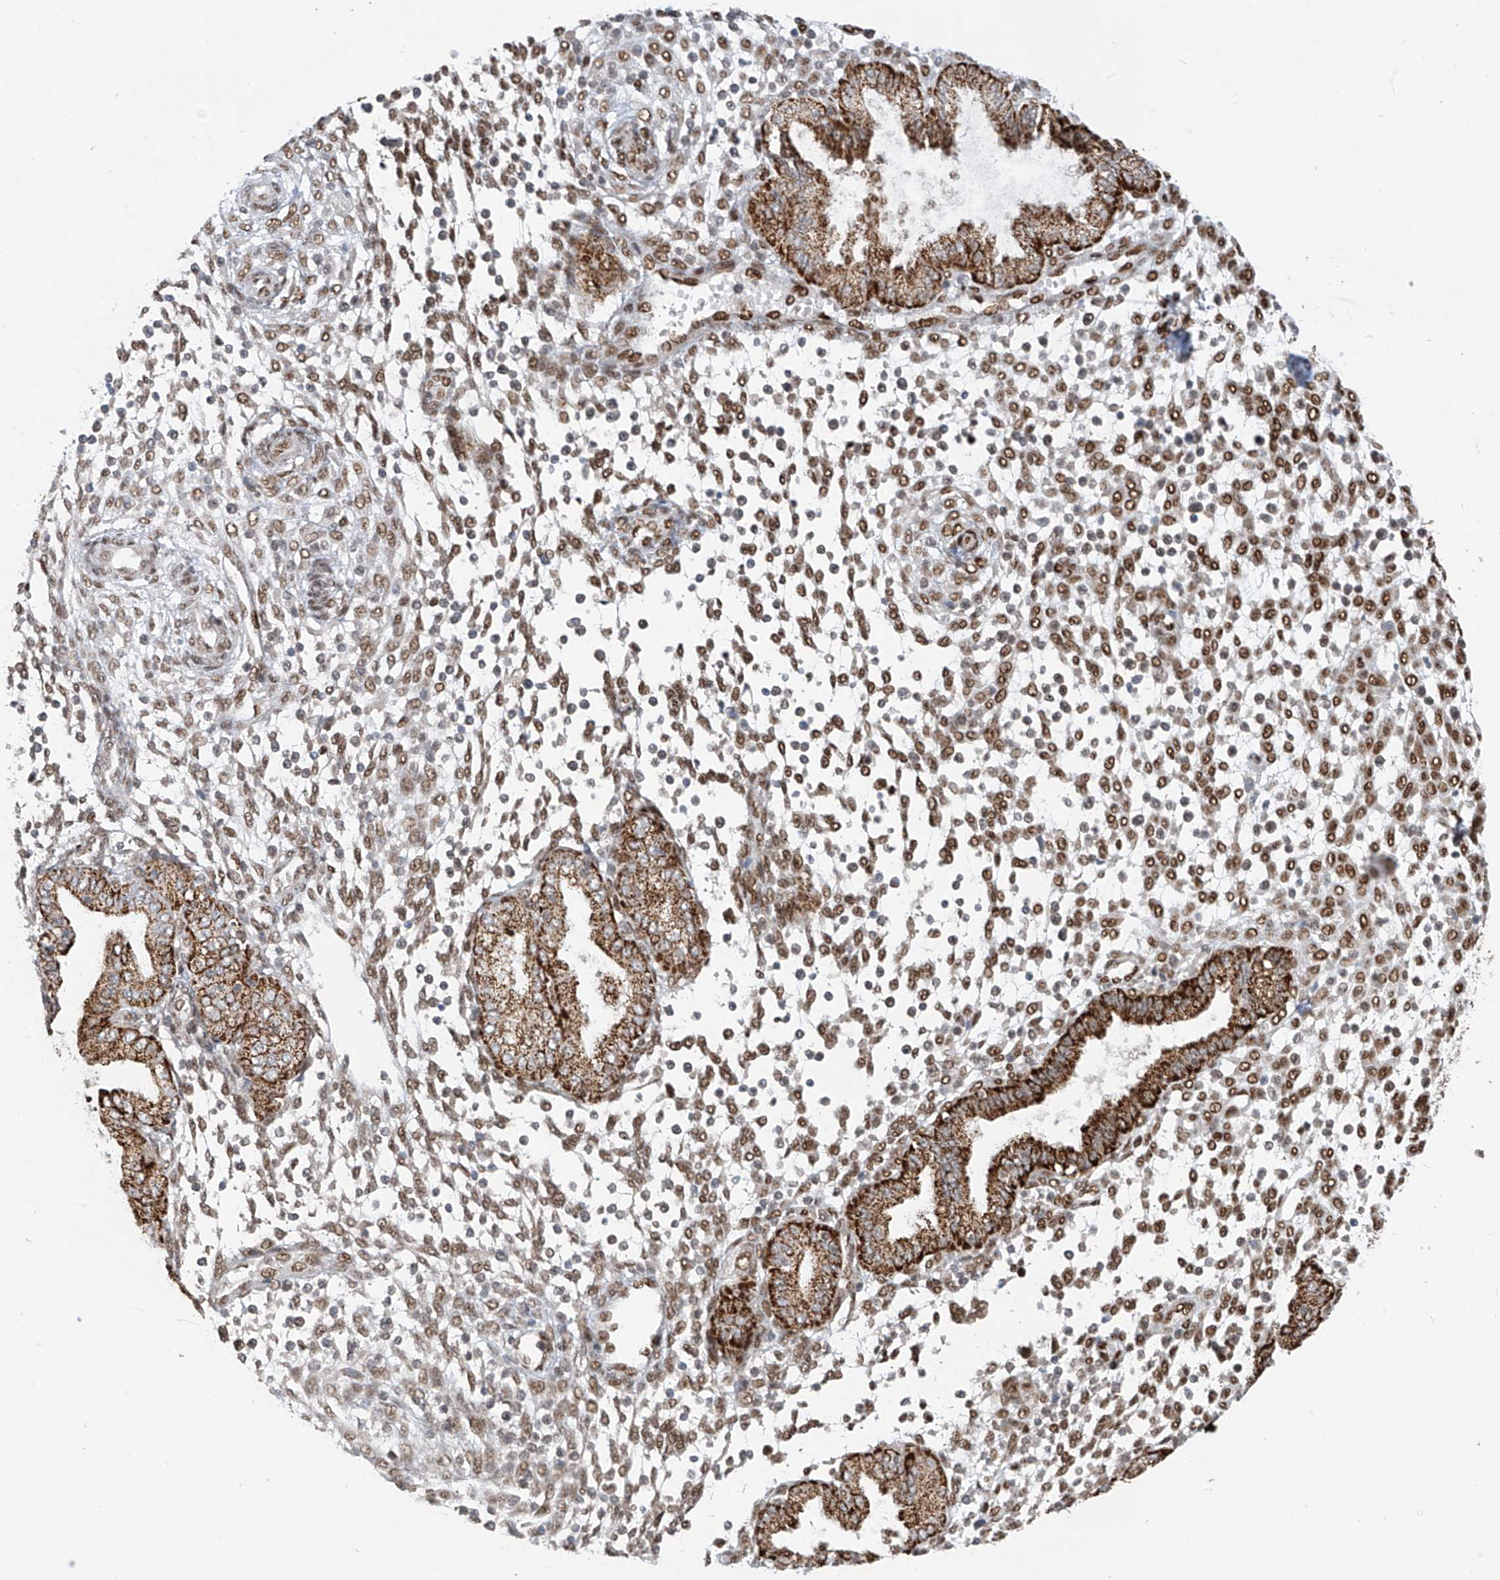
{"staining": {"intensity": "moderate", "quantity": "25%-75%", "location": "nuclear"}, "tissue": "endometrium", "cell_type": "Cells in endometrial stroma", "image_type": "normal", "snomed": [{"axis": "morphology", "description": "Normal tissue, NOS"}, {"axis": "topography", "description": "Endometrium"}], "caption": "The photomicrograph displays immunohistochemical staining of unremarkable endometrium. There is moderate nuclear positivity is present in approximately 25%-75% of cells in endometrial stroma. Using DAB (3,3'-diaminobenzidine) (brown) and hematoxylin (blue) stains, captured at high magnification using brightfield microscopy.", "gene": "PM20D2", "patient": {"sex": "female", "age": 53}}